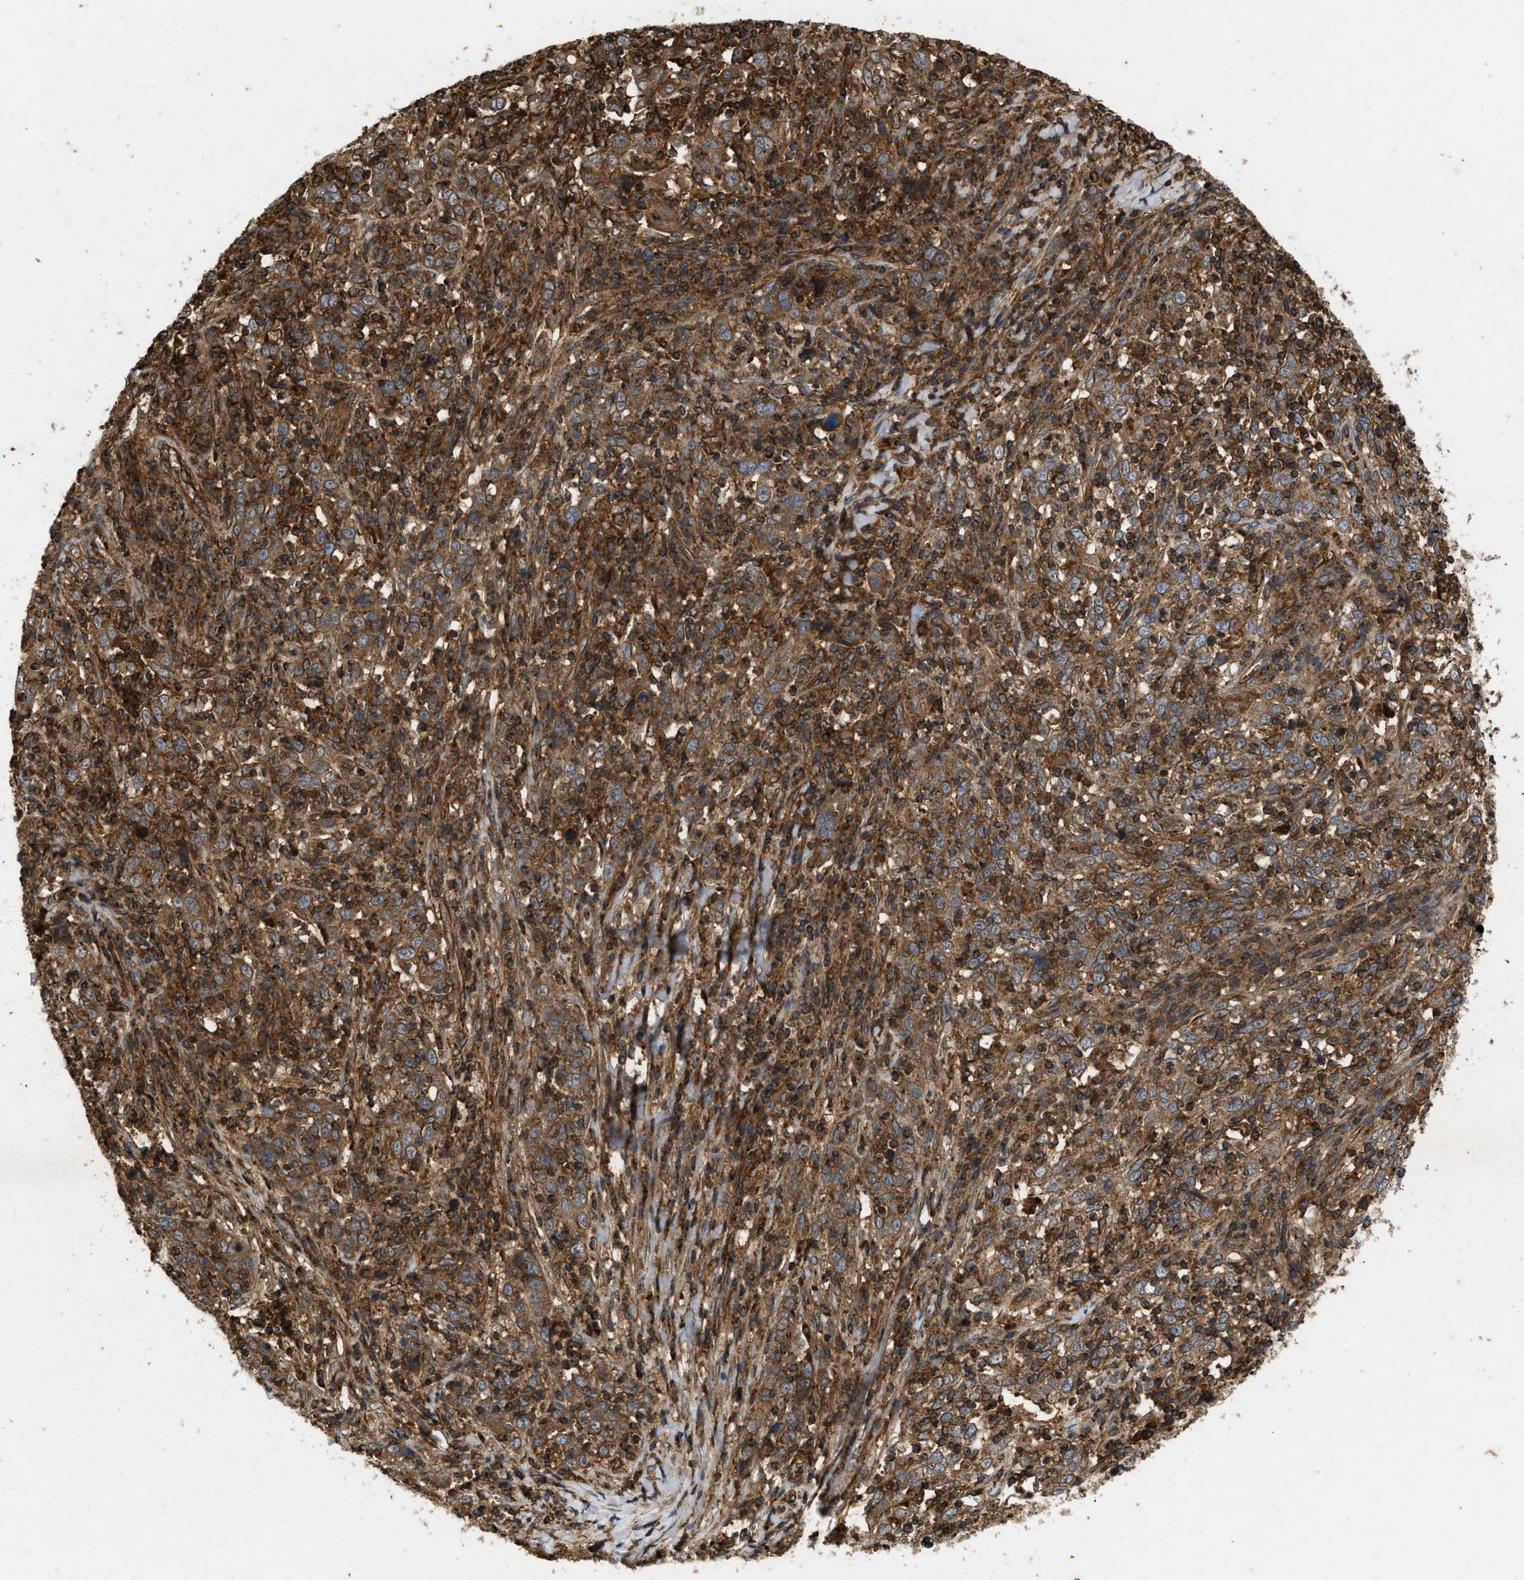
{"staining": {"intensity": "strong", "quantity": ">75%", "location": "cytoplasmic/membranous"}, "tissue": "cervical cancer", "cell_type": "Tumor cells", "image_type": "cancer", "snomed": [{"axis": "morphology", "description": "Squamous cell carcinoma, NOS"}, {"axis": "topography", "description": "Cervix"}], "caption": "Approximately >75% of tumor cells in cervical squamous cell carcinoma reveal strong cytoplasmic/membranous protein positivity as visualized by brown immunohistochemical staining.", "gene": "GNB4", "patient": {"sex": "female", "age": 46}}